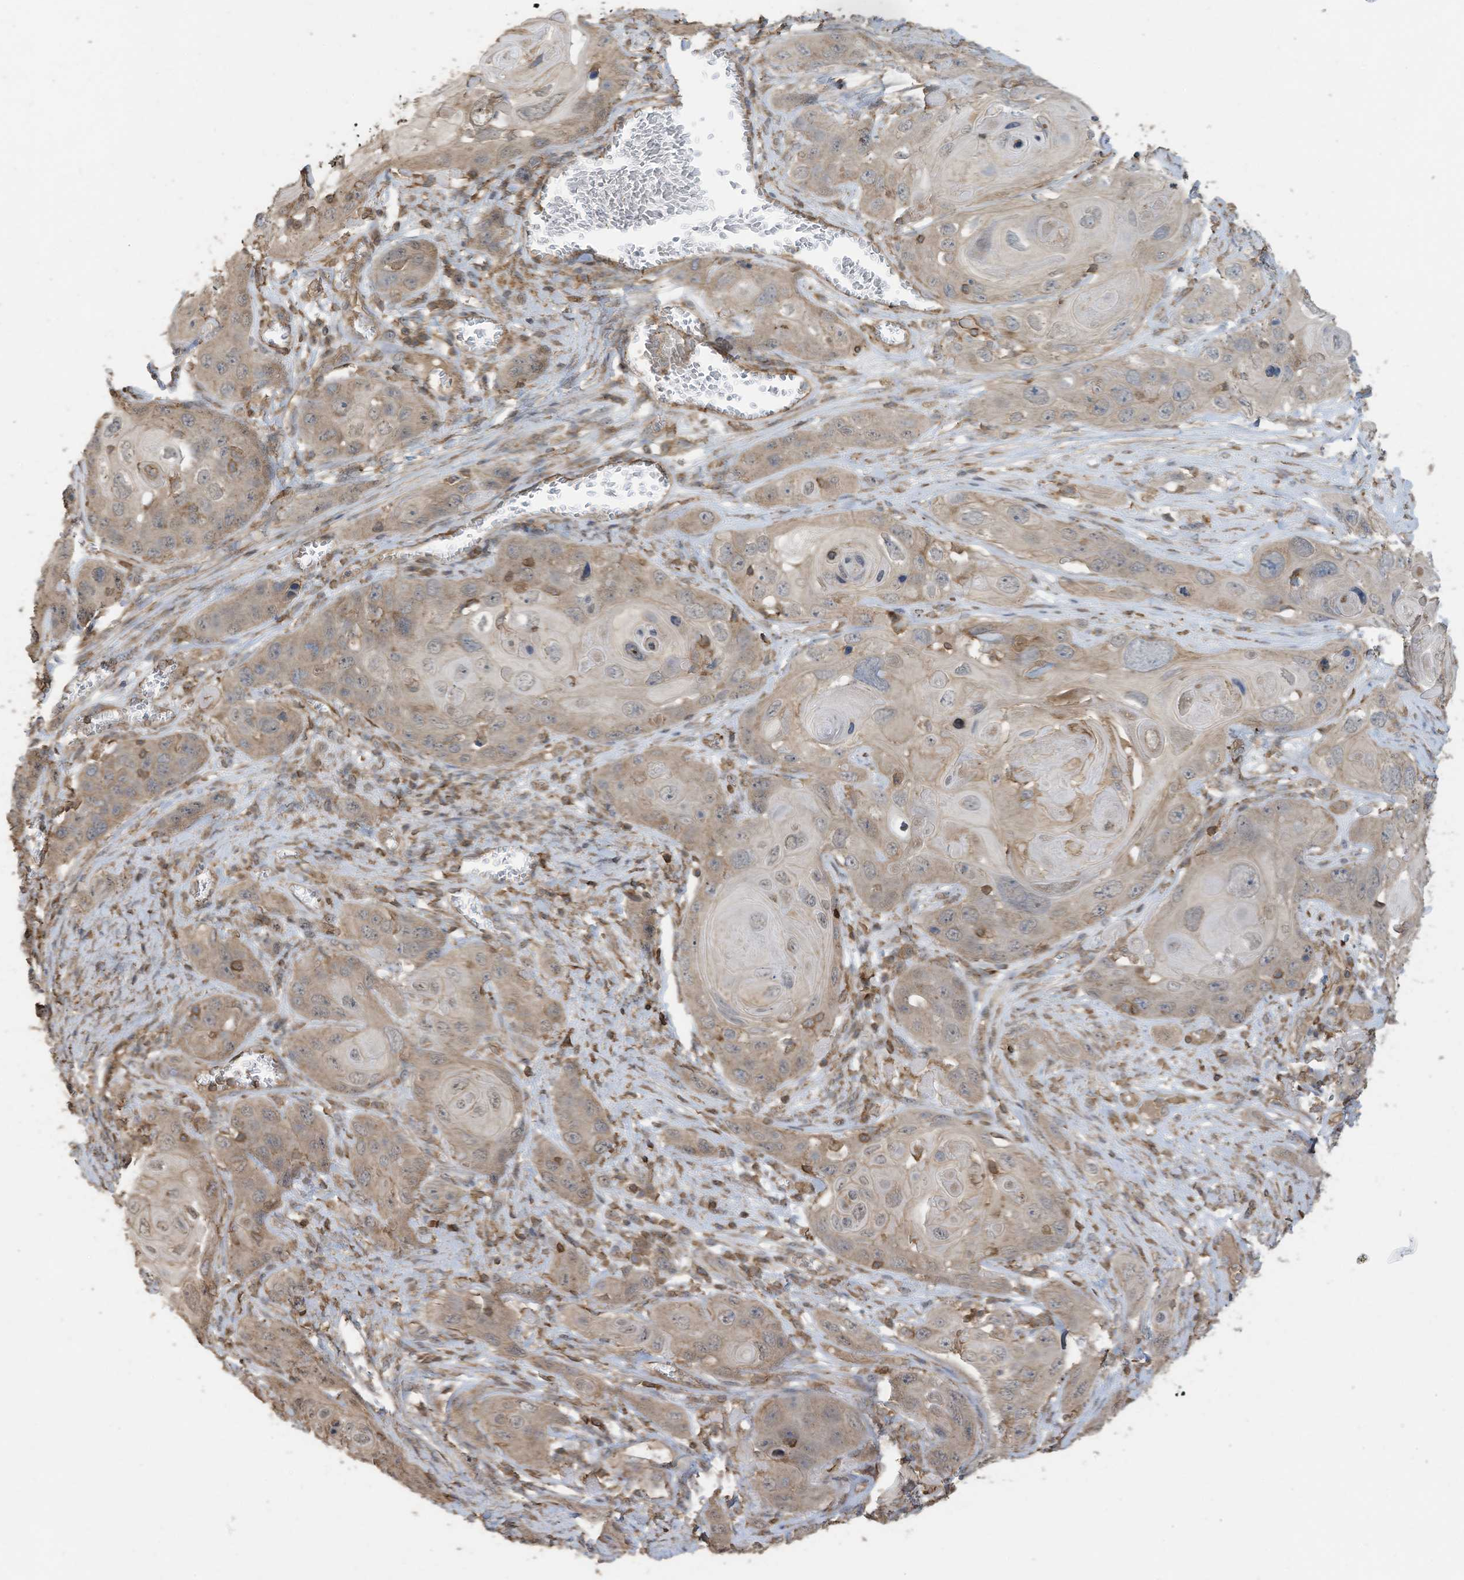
{"staining": {"intensity": "weak", "quantity": "25%-75%", "location": "cytoplasmic/membranous"}, "tissue": "skin cancer", "cell_type": "Tumor cells", "image_type": "cancer", "snomed": [{"axis": "morphology", "description": "Squamous cell carcinoma, NOS"}, {"axis": "topography", "description": "Skin"}], "caption": "Tumor cells reveal weak cytoplasmic/membranous positivity in about 25%-75% of cells in skin cancer (squamous cell carcinoma).", "gene": "COX10", "patient": {"sex": "male", "age": 55}}